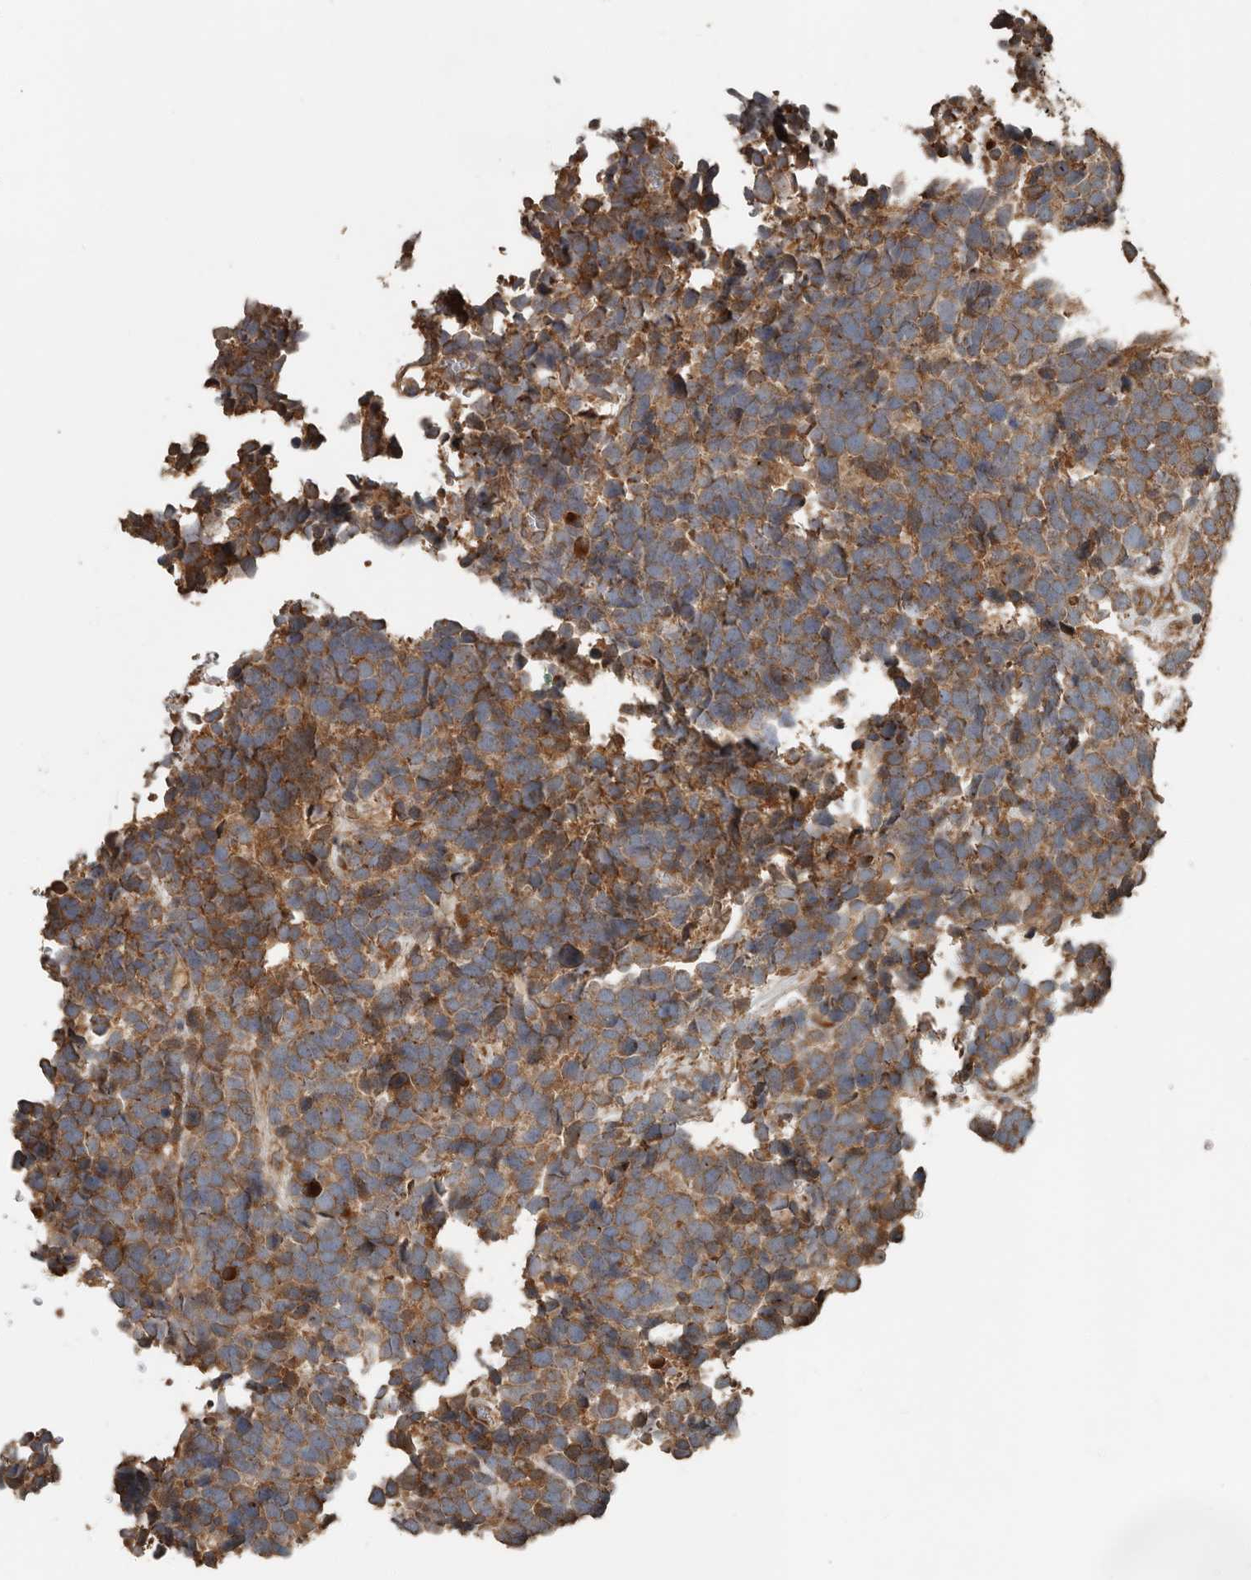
{"staining": {"intensity": "strong", "quantity": ">75%", "location": "cytoplasmic/membranous"}, "tissue": "urothelial cancer", "cell_type": "Tumor cells", "image_type": "cancer", "snomed": [{"axis": "morphology", "description": "Urothelial carcinoma, High grade"}, {"axis": "topography", "description": "Urinary bladder"}], "caption": "Protein staining exhibits strong cytoplasmic/membranous staining in about >75% of tumor cells in urothelial carcinoma (high-grade).", "gene": "RNF207", "patient": {"sex": "female", "age": 82}}